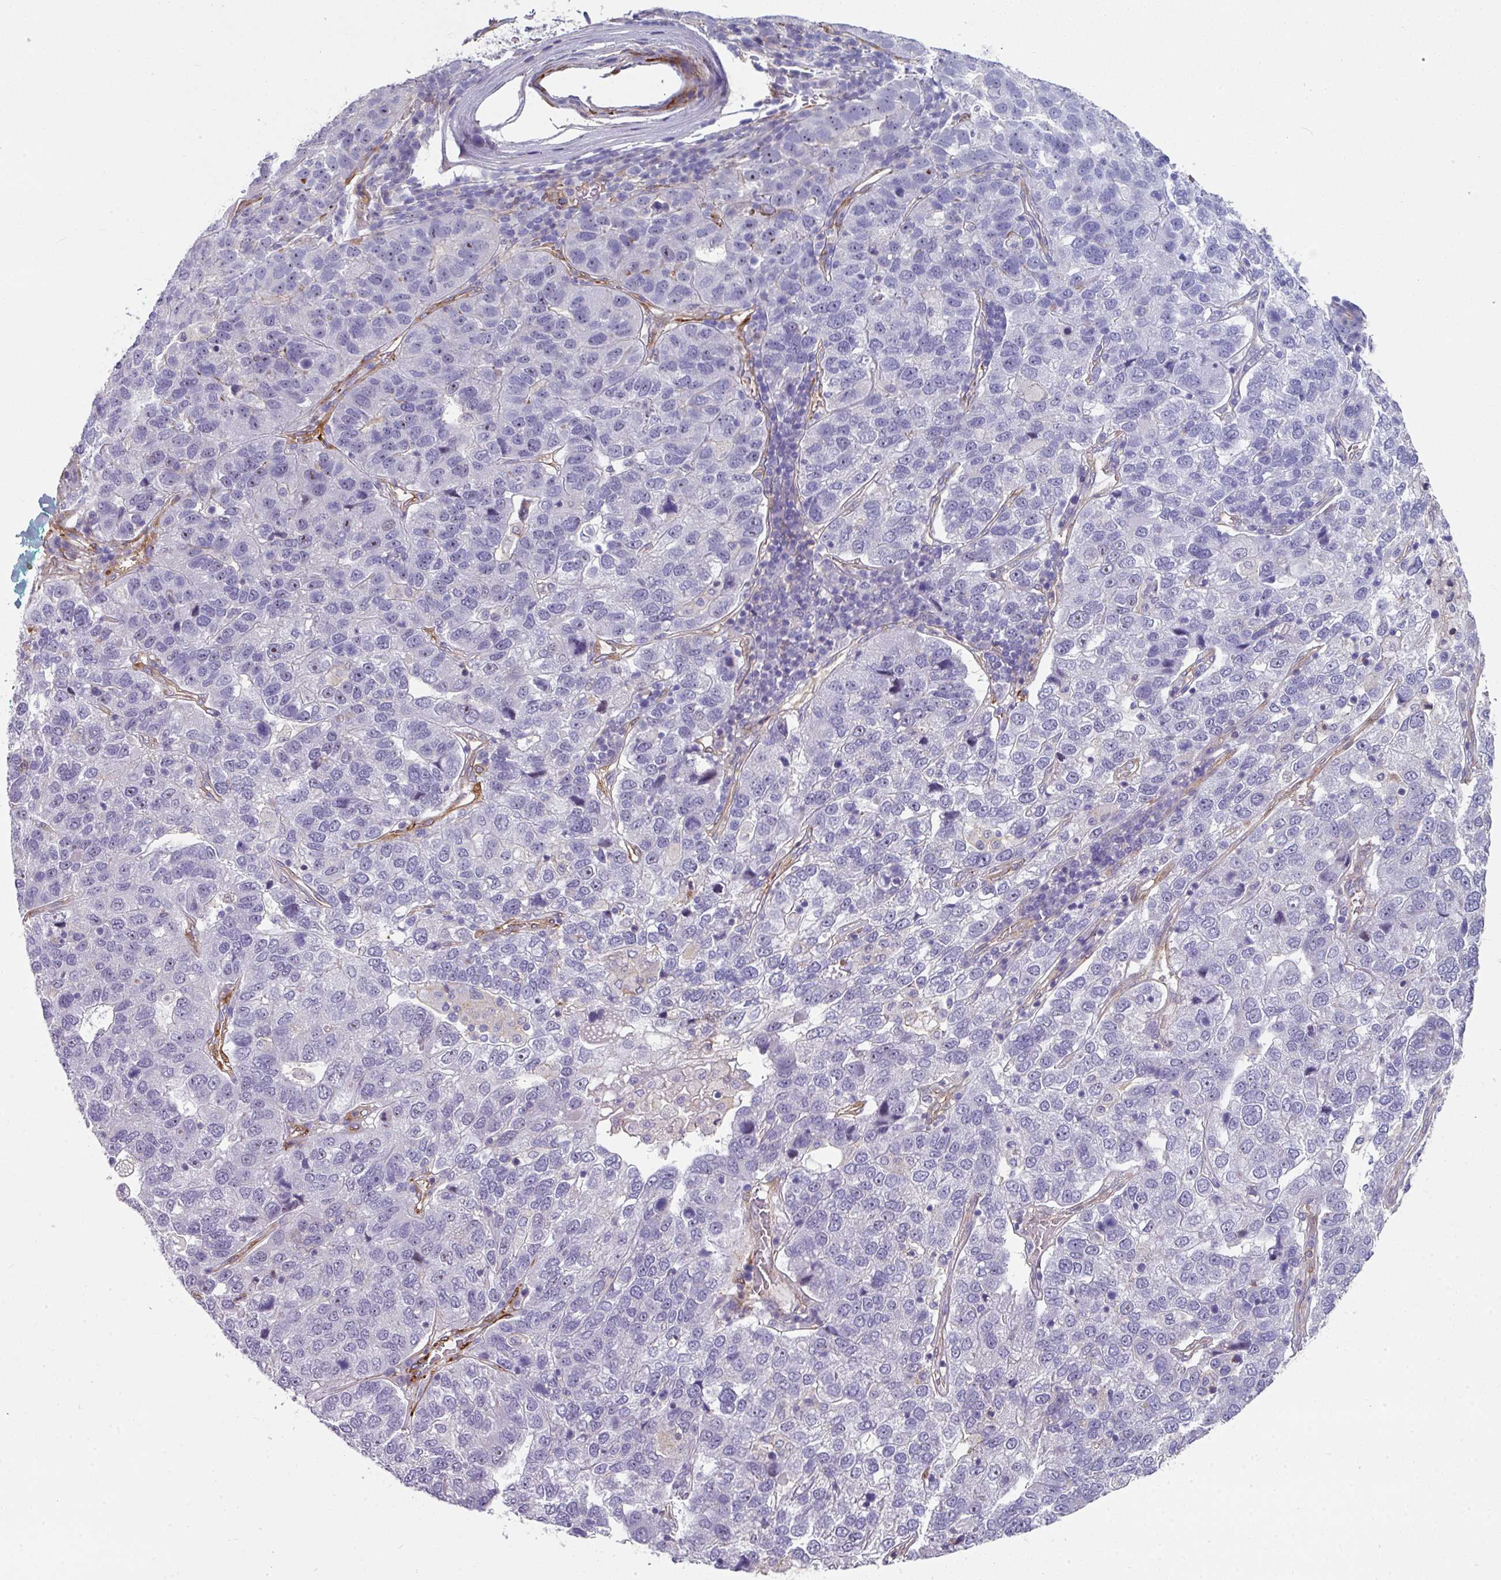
{"staining": {"intensity": "negative", "quantity": "none", "location": "none"}, "tissue": "pancreatic cancer", "cell_type": "Tumor cells", "image_type": "cancer", "snomed": [{"axis": "morphology", "description": "Adenocarcinoma, NOS"}, {"axis": "topography", "description": "Pancreas"}], "caption": "Pancreatic adenocarcinoma was stained to show a protein in brown. There is no significant expression in tumor cells.", "gene": "BEND5", "patient": {"sex": "female", "age": 61}}